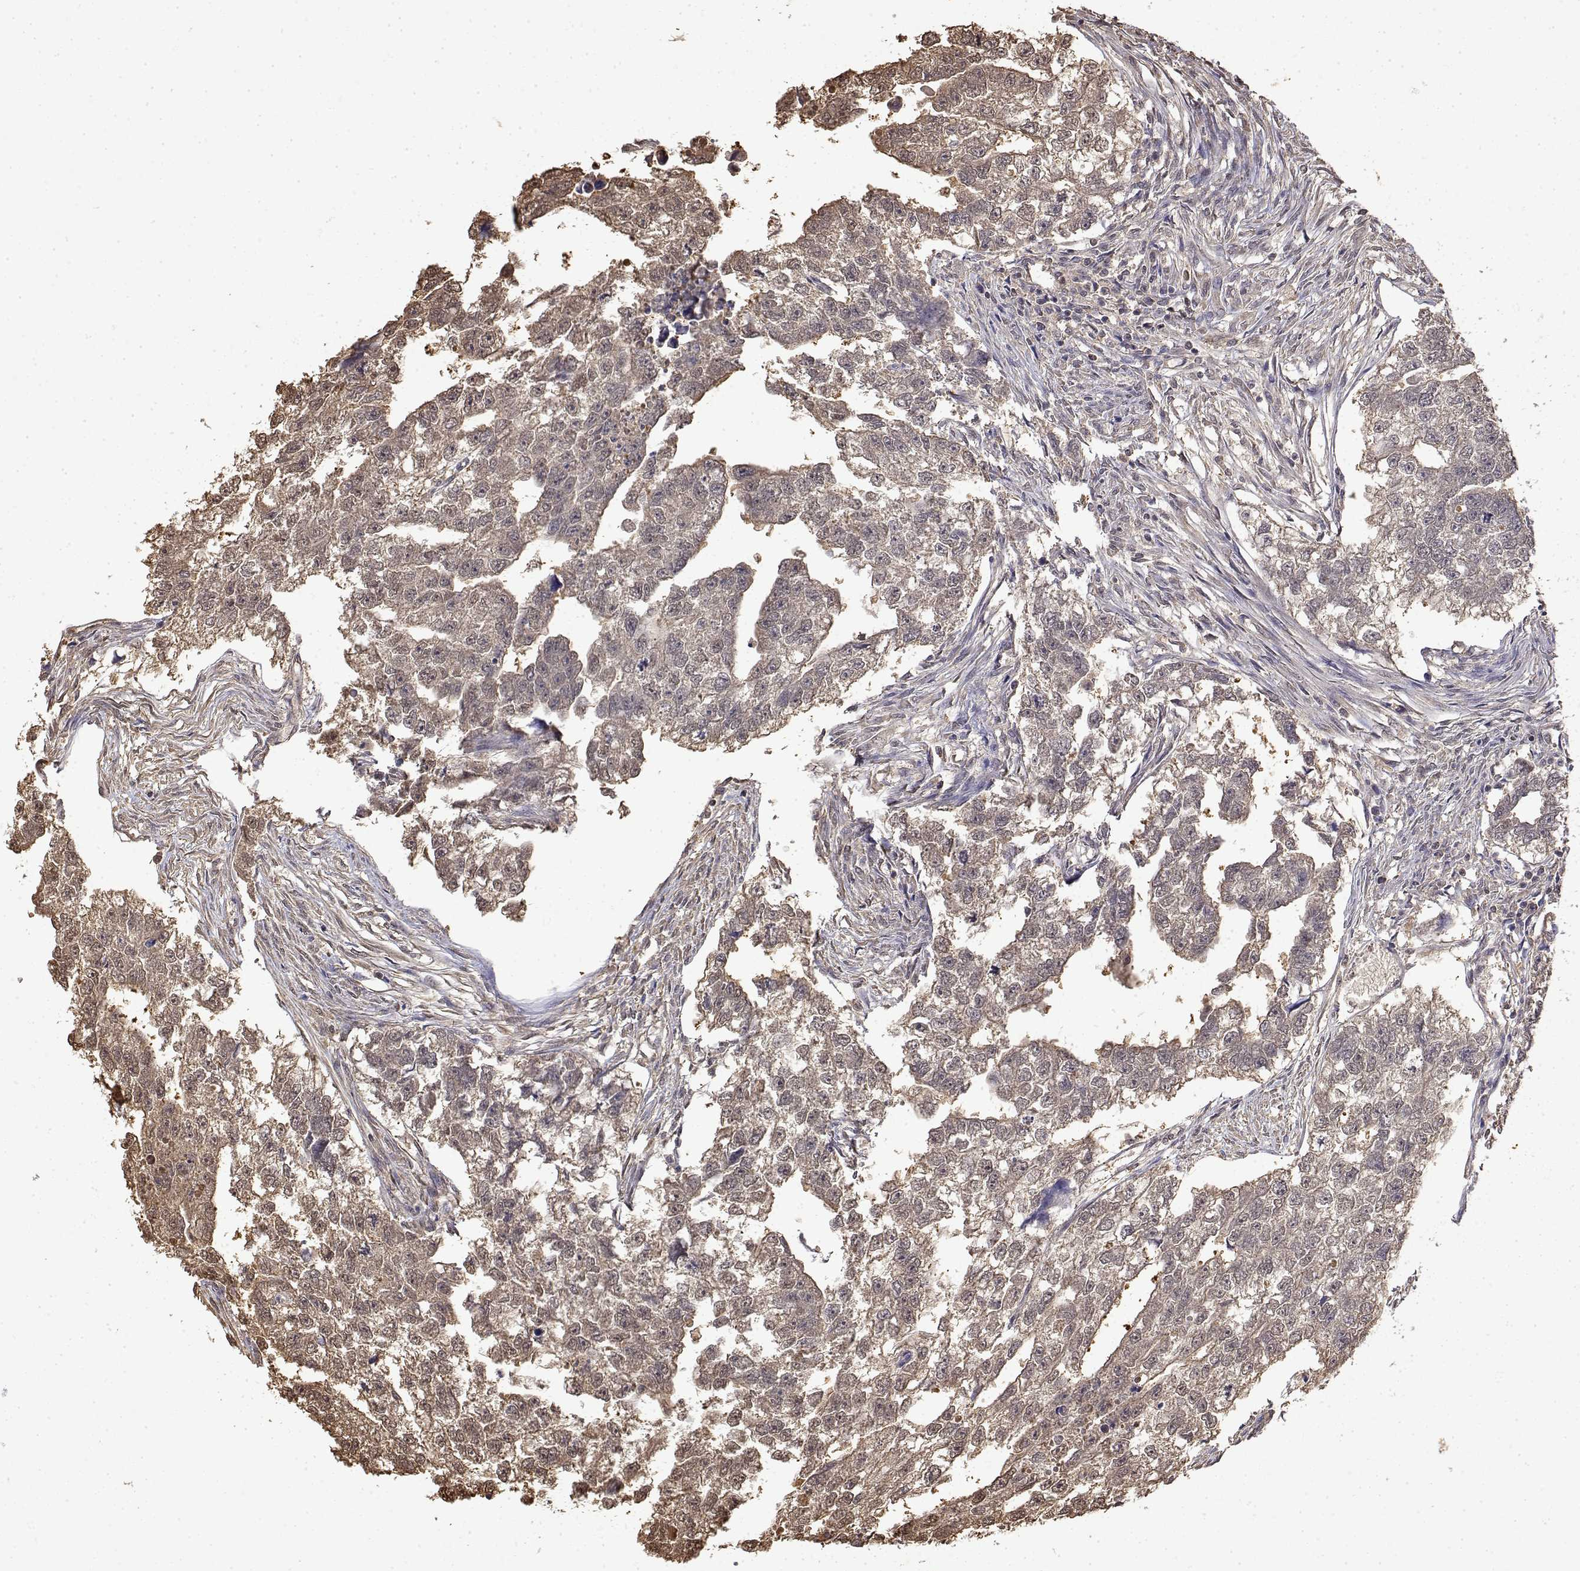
{"staining": {"intensity": "weak", "quantity": ">75%", "location": "cytoplasmic/membranous,nuclear"}, "tissue": "testis cancer", "cell_type": "Tumor cells", "image_type": "cancer", "snomed": [{"axis": "morphology", "description": "Carcinoma, Embryonal, NOS"}, {"axis": "morphology", "description": "Teratoma, malignant, NOS"}, {"axis": "topography", "description": "Testis"}], "caption": "Embryonal carcinoma (testis) stained with IHC exhibits weak cytoplasmic/membranous and nuclear positivity in about >75% of tumor cells. (DAB (3,3'-diaminobenzidine) IHC, brown staining for protein, blue staining for nuclei).", "gene": "TPI1", "patient": {"sex": "male", "age": 44}}